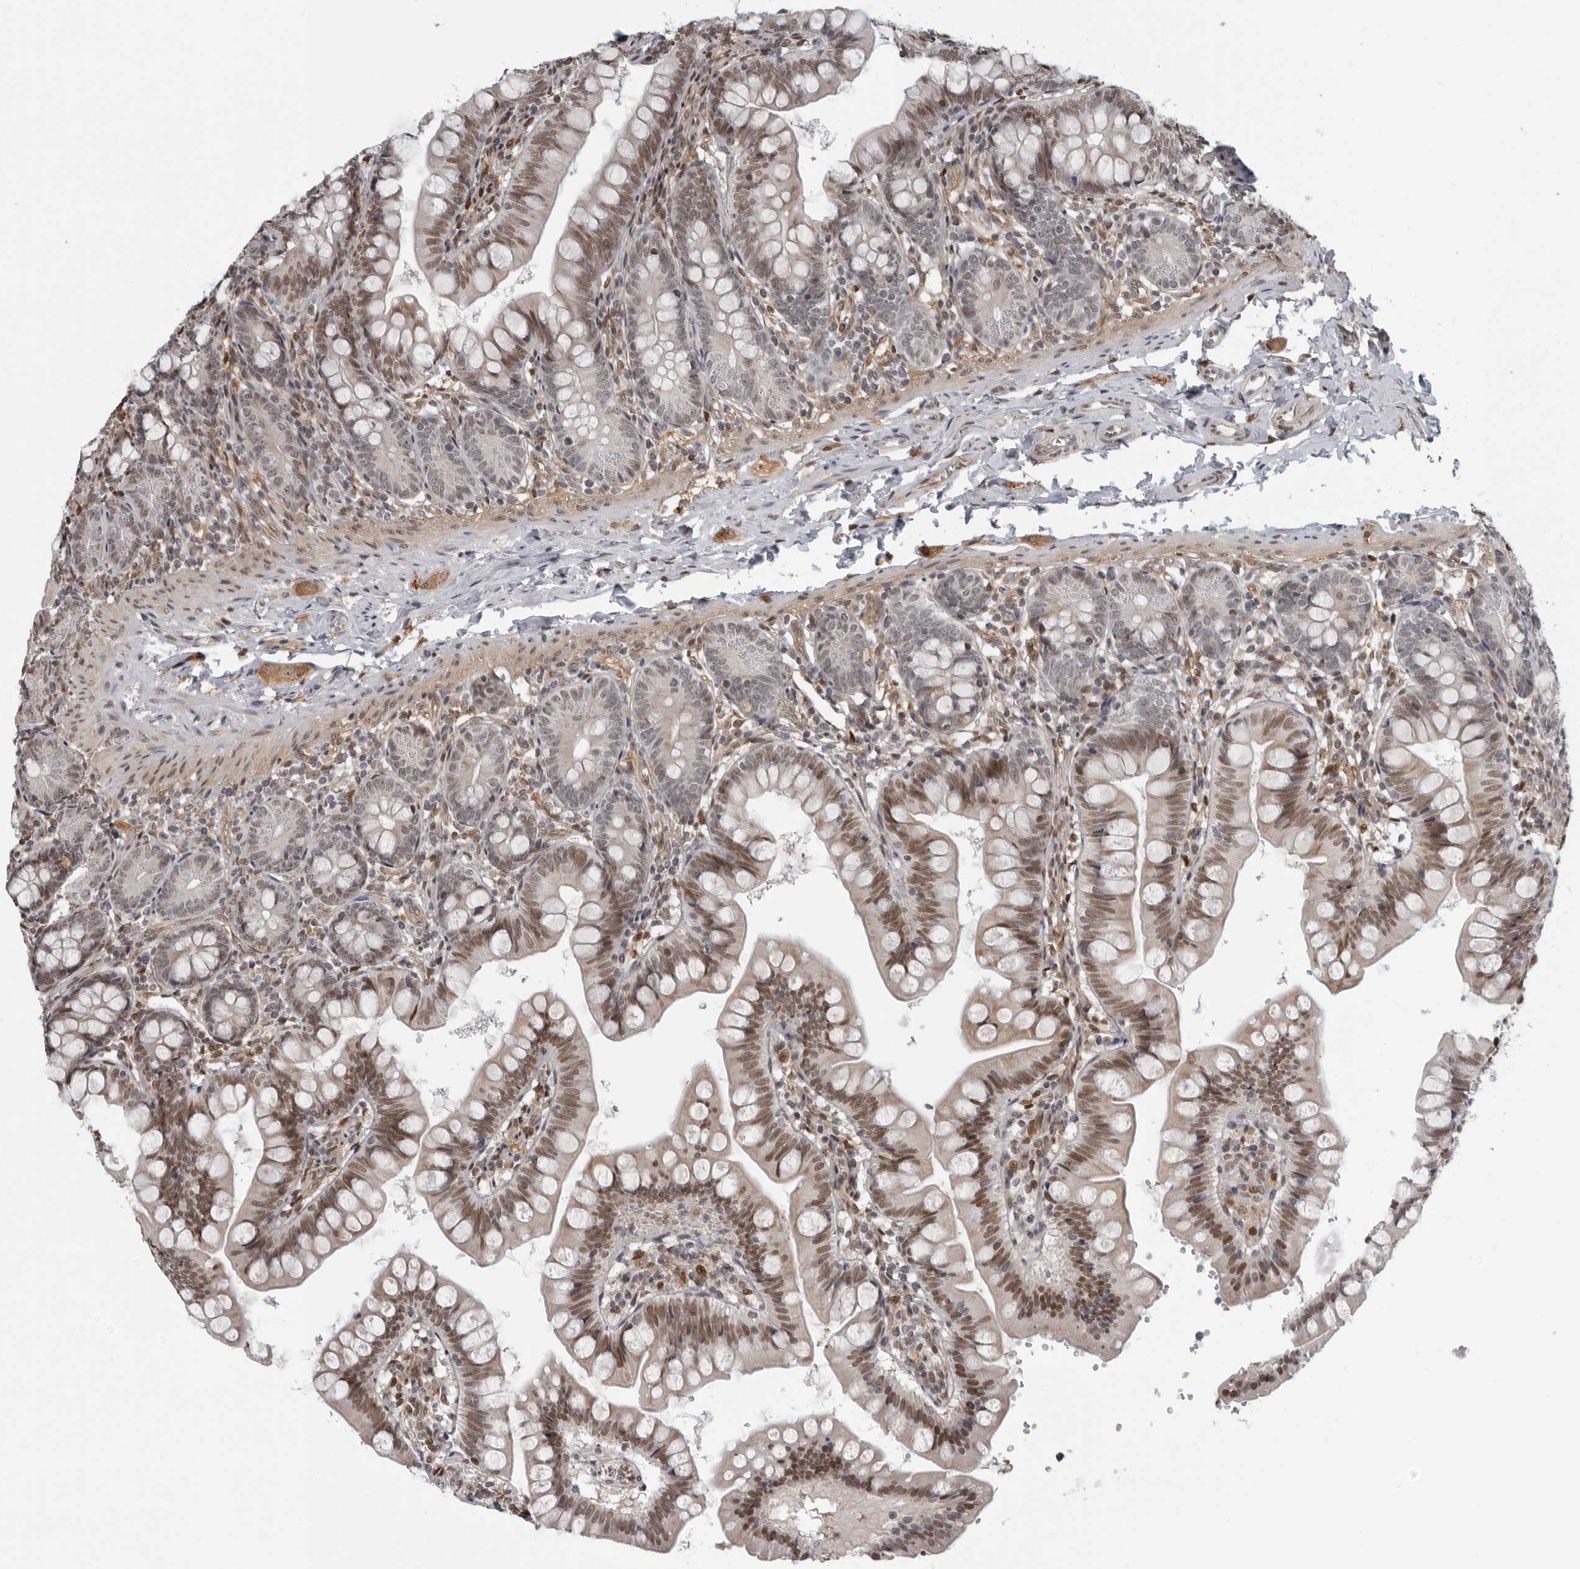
{"staining": {"intensity": "moderate", "quantity": "25%-75%", "location": "nuclear"}, "tissue": "small intestine", "cell_type": "Glandular cells", "image_type": "normal", "snomed": [{"axis": "morphology", "description": "Normal tissue, NOS"}, {"axis": "topography", "description": "Small intestine"}], "caption": "The micrograph demonstrates staining of benign small intestine, revealing moderate nuclear protein positivity (brown color) within glandular cells.", "gene": "MAF", "patient": {"sex": "male", "age": 7}}